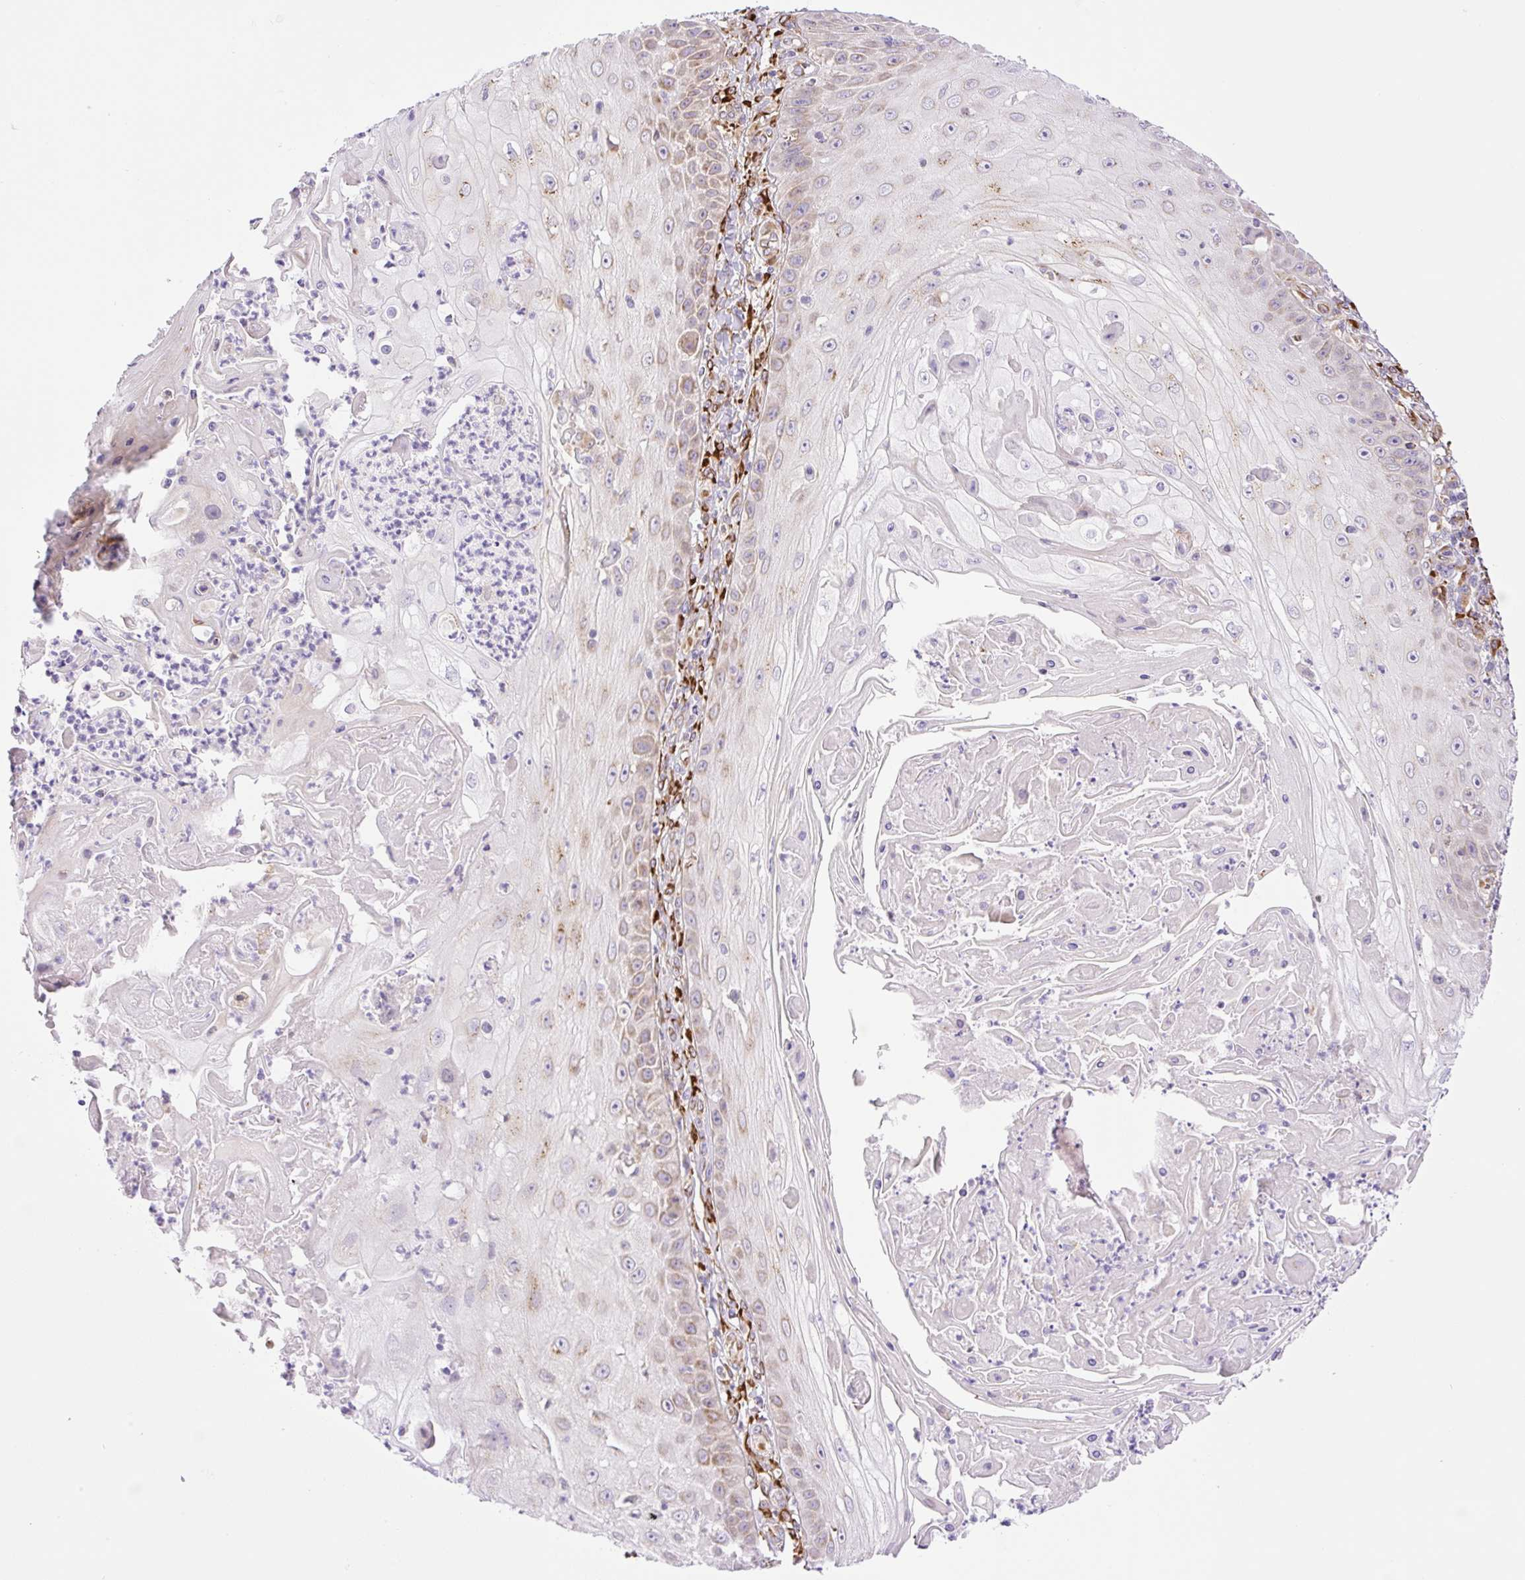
{"staining": {"intensity": "weak", "quantity": "<25%", "location": "cytoplasmic/membranous"}, "tissue": "skin cancer", "cell_type": "Tumor cells", "image_type": "cancer", "snomed": [{"axis": "morphology", "description": "Squamous cell carcinoma, NOS"}, {"axis": "topography", "description": "Skin"}], "caption": "This is an IHC histopathology image of skin cancer. There is no staining in tumor cells.", "gene": "RAB30", "patient": {"sex": "male", "age": 70}}